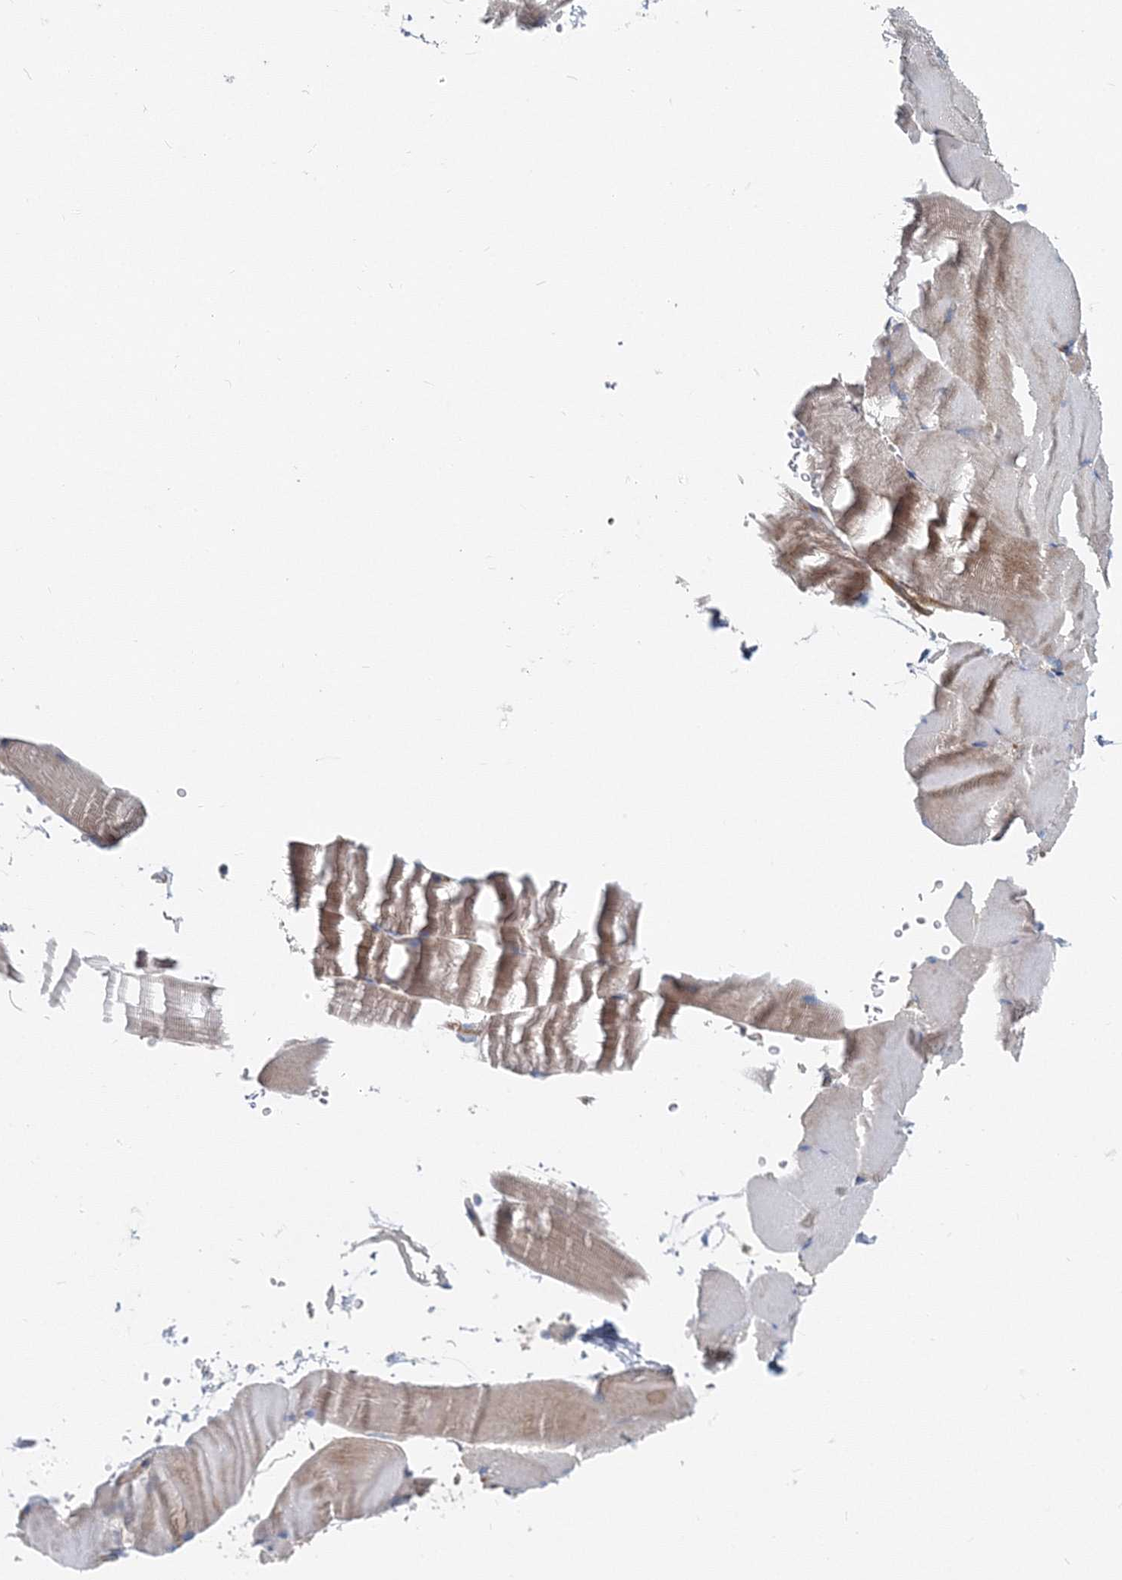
{"staining": {"intensity": "weak", "quantity": "<25%", "location": "cytoplasmic/membranous"}, "tissue": "skeletal muscle", "cell_type": "Myocytes", "image_type": "normal", "snomed": [{"axis": "morphology", "description": "Normal tissue, NOS"}, {"axis": "topography", "description": "Skeletal muscle"}, {"axis": "topography", "description": "Parathyroid gland"}], "caption": "A micrograph of human skeletal muscle is negative for staining in myocytes. Nuclei are stained in blue.", "gene": "MPHOSPH9", "patient": {"sex": "female", "age": 37}}